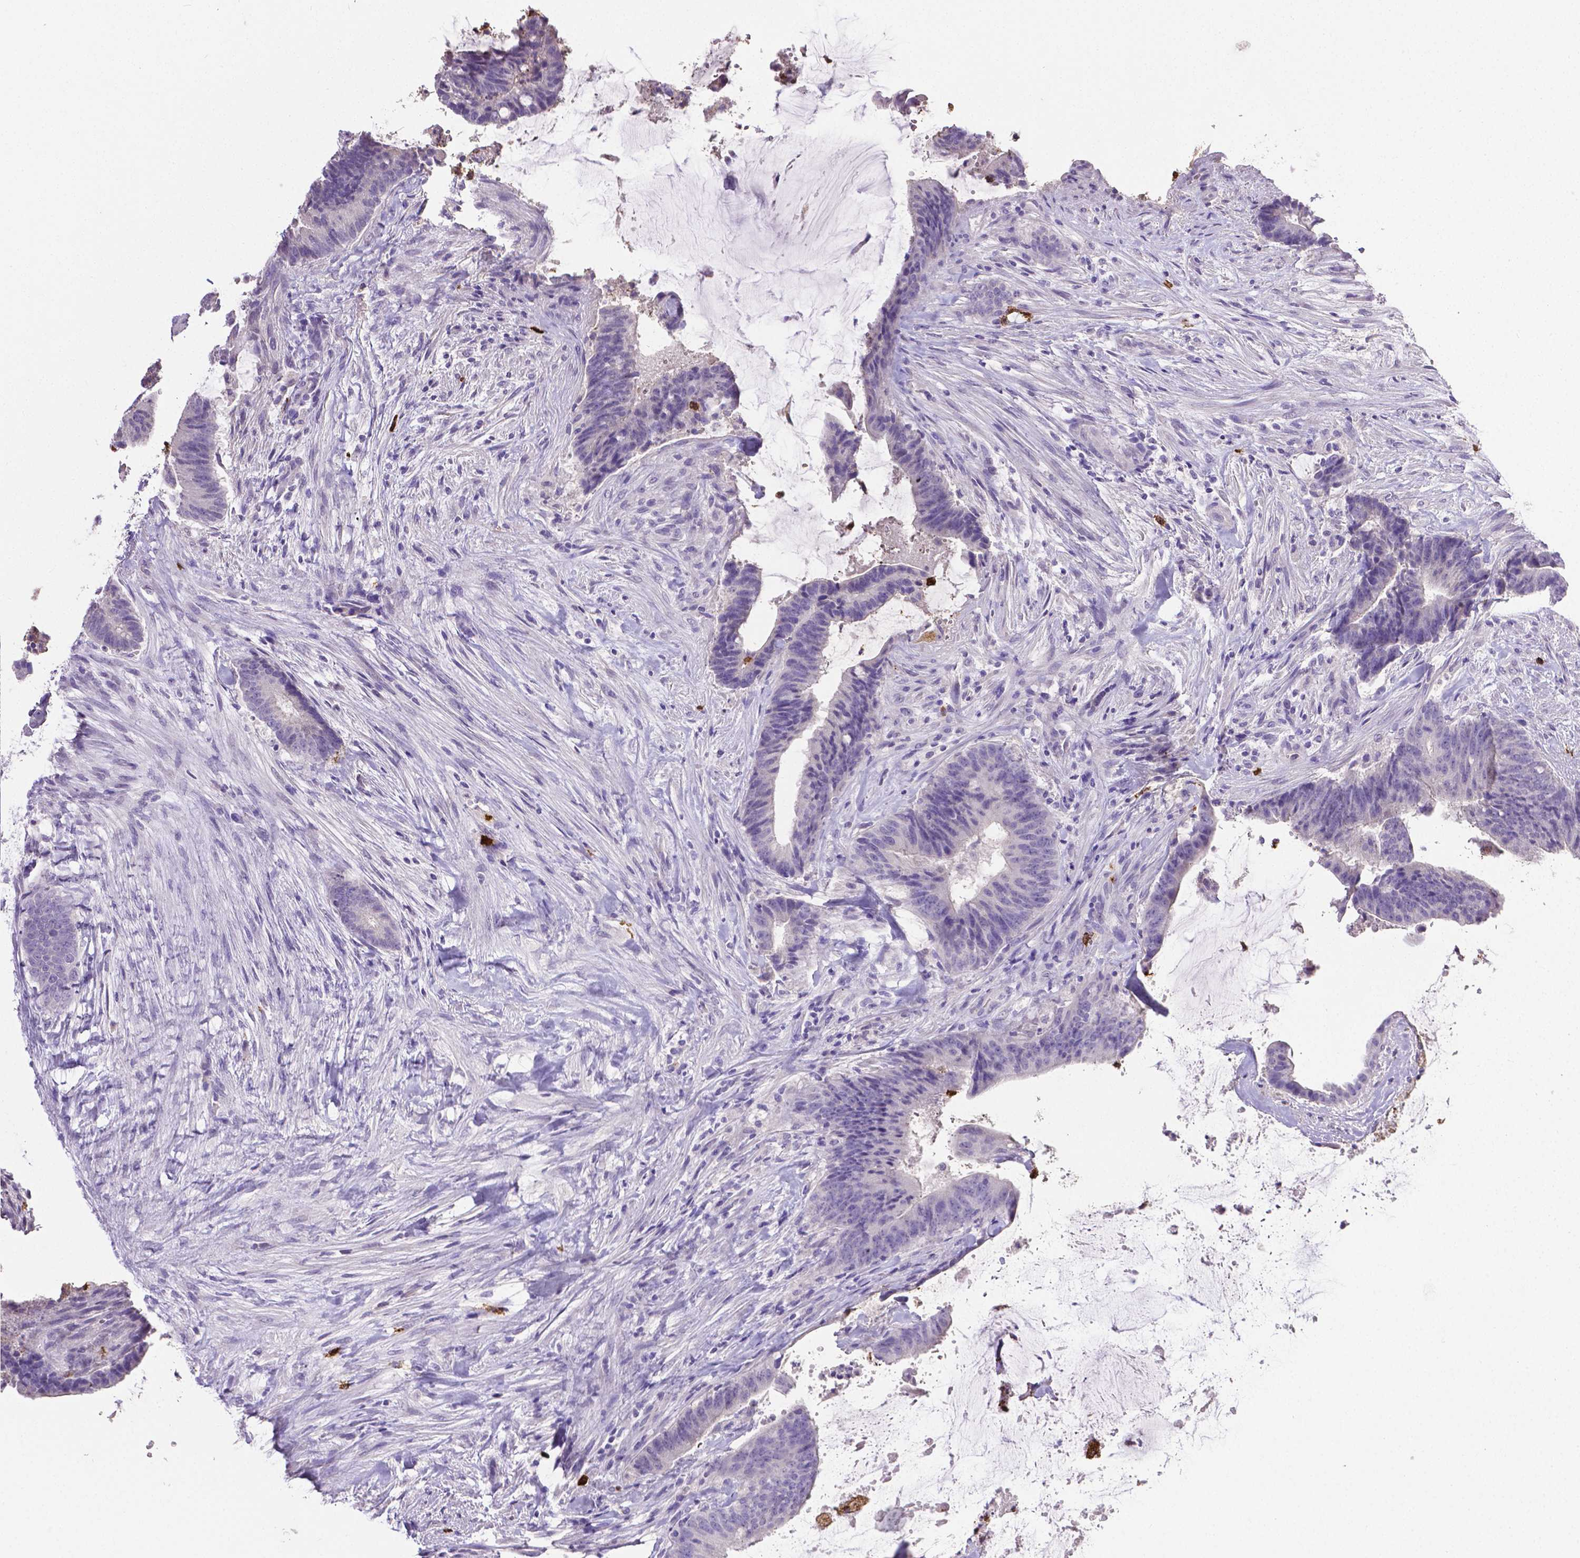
{"staining": {"intensity": "negative", "quantity": "none", "location": "none"}, "tissue": "colorectal cancer", "cell_type": "Tumor cells", "image_type": "cancer", "snomed": [{"axis": "morphology", "description": "Adenocarcinoma, NOS"}, {"axis": "topography", "description": "Colon"}], "caption": "Protein analysis of adenocarcinoma (colorectal) reveals no significant expression in tumor cells. (Immunohistochemistry, brightfield microscopy, high magnification).", "gene": "MMP9", "patient": {"sex": "female", "age": 43}}